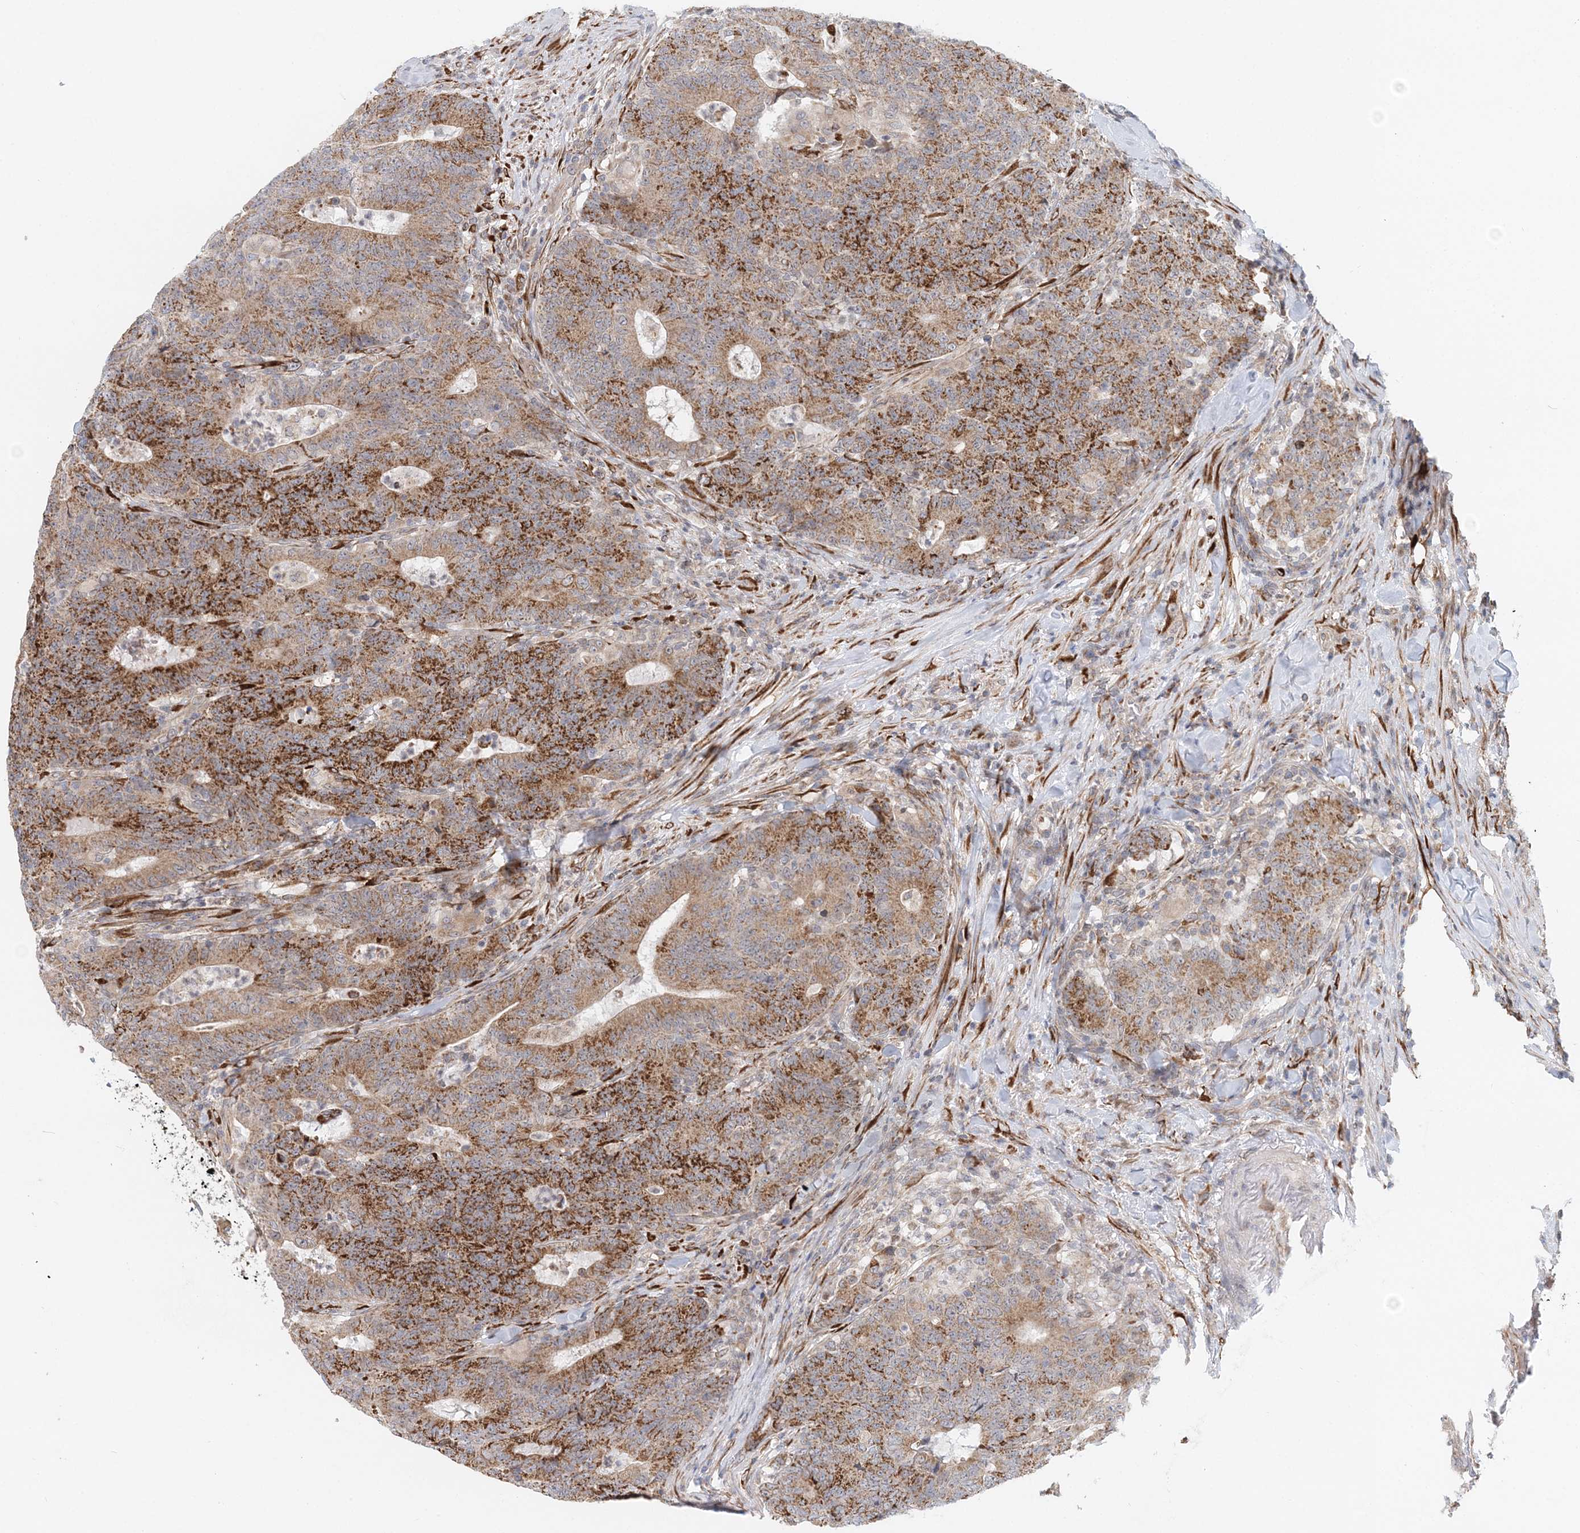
{"staining": {"intensity": "strong", "quantity": ">75%", "location": "cytoplasmic/membranous"}, "tissue": "colorectal cancer", "cell_type": "Tumor cells", "image_type": "cancer", "snomed": [{"axis": "morphology", "description": "Normal tissue, NOS"}, {"axis": "morphology", "description": "Adenocarcinoma, NOS"}, {"axis": "topography", "description": "Colon"}], "caption": "Protein expression analysis of human colorectal adenocarcinoma reveals strong cytoplasmic/membranous positivity in about >75% of tumor cells.", "gene": "PCYOX1L", "patient": {"sex": "female", "age": 75}}